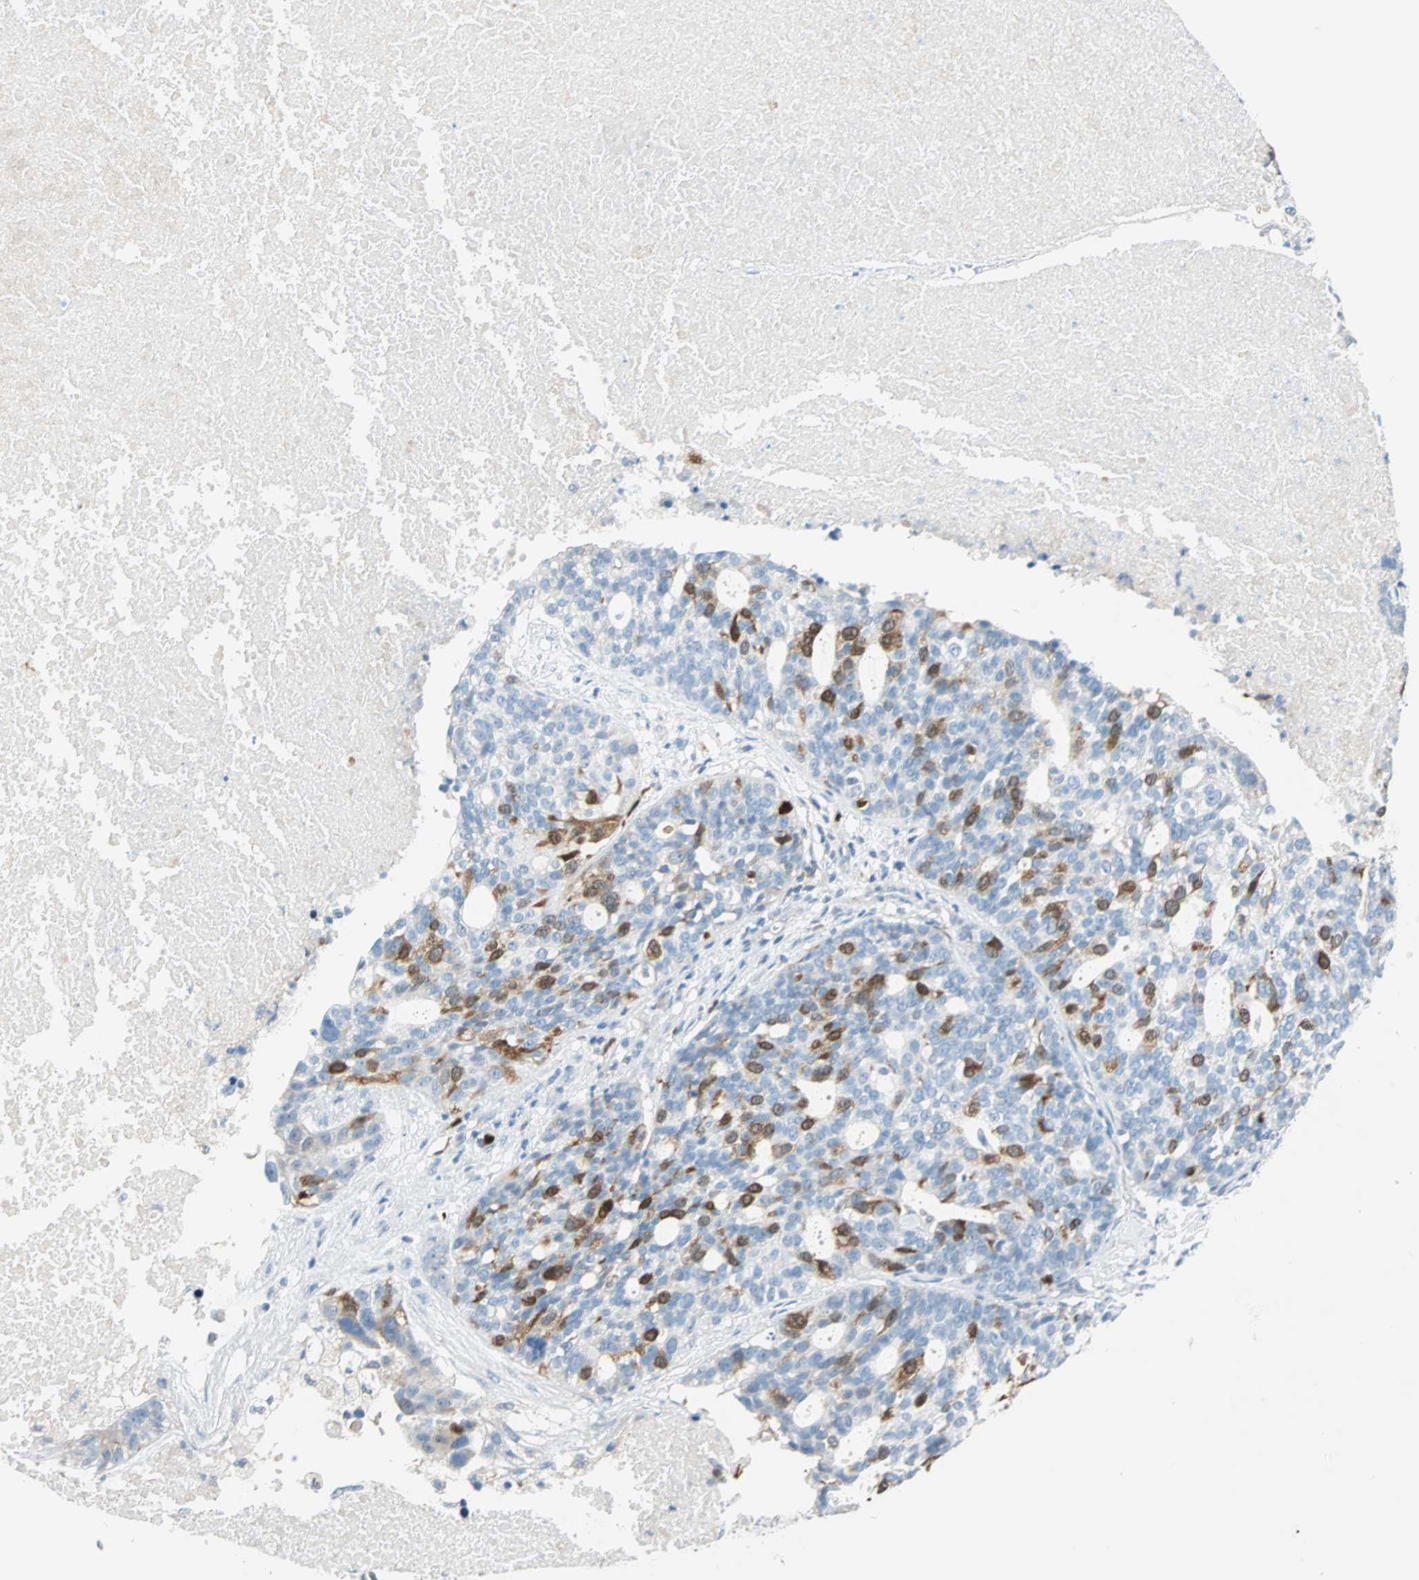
{"staining": {"intensity": "moderate", "quantity": "<25%", "location": "cytoplasmic/membranous,nuclear"}, "tissue": "ovarian cancer", "cell_type": "Tumor cells", "image_type": "cancer", "snomed": [{"axis": "morphology", "description": "Cystadenocarcinoma, serous, NOS"}, {"axis": "topography", "description": "Ovary"}], "caption": "IHC of human ovarian cancer (serous cystadenocarcinoma) exhibits low levels of moderate cytoplasmic/membranous and nuclear staining in about <25% of tumor cells. (Brightfield microscopy of DAB IHC at high magnification).", "gene": "PTTG1", "patient": {"sex": "female", "age": 59}}